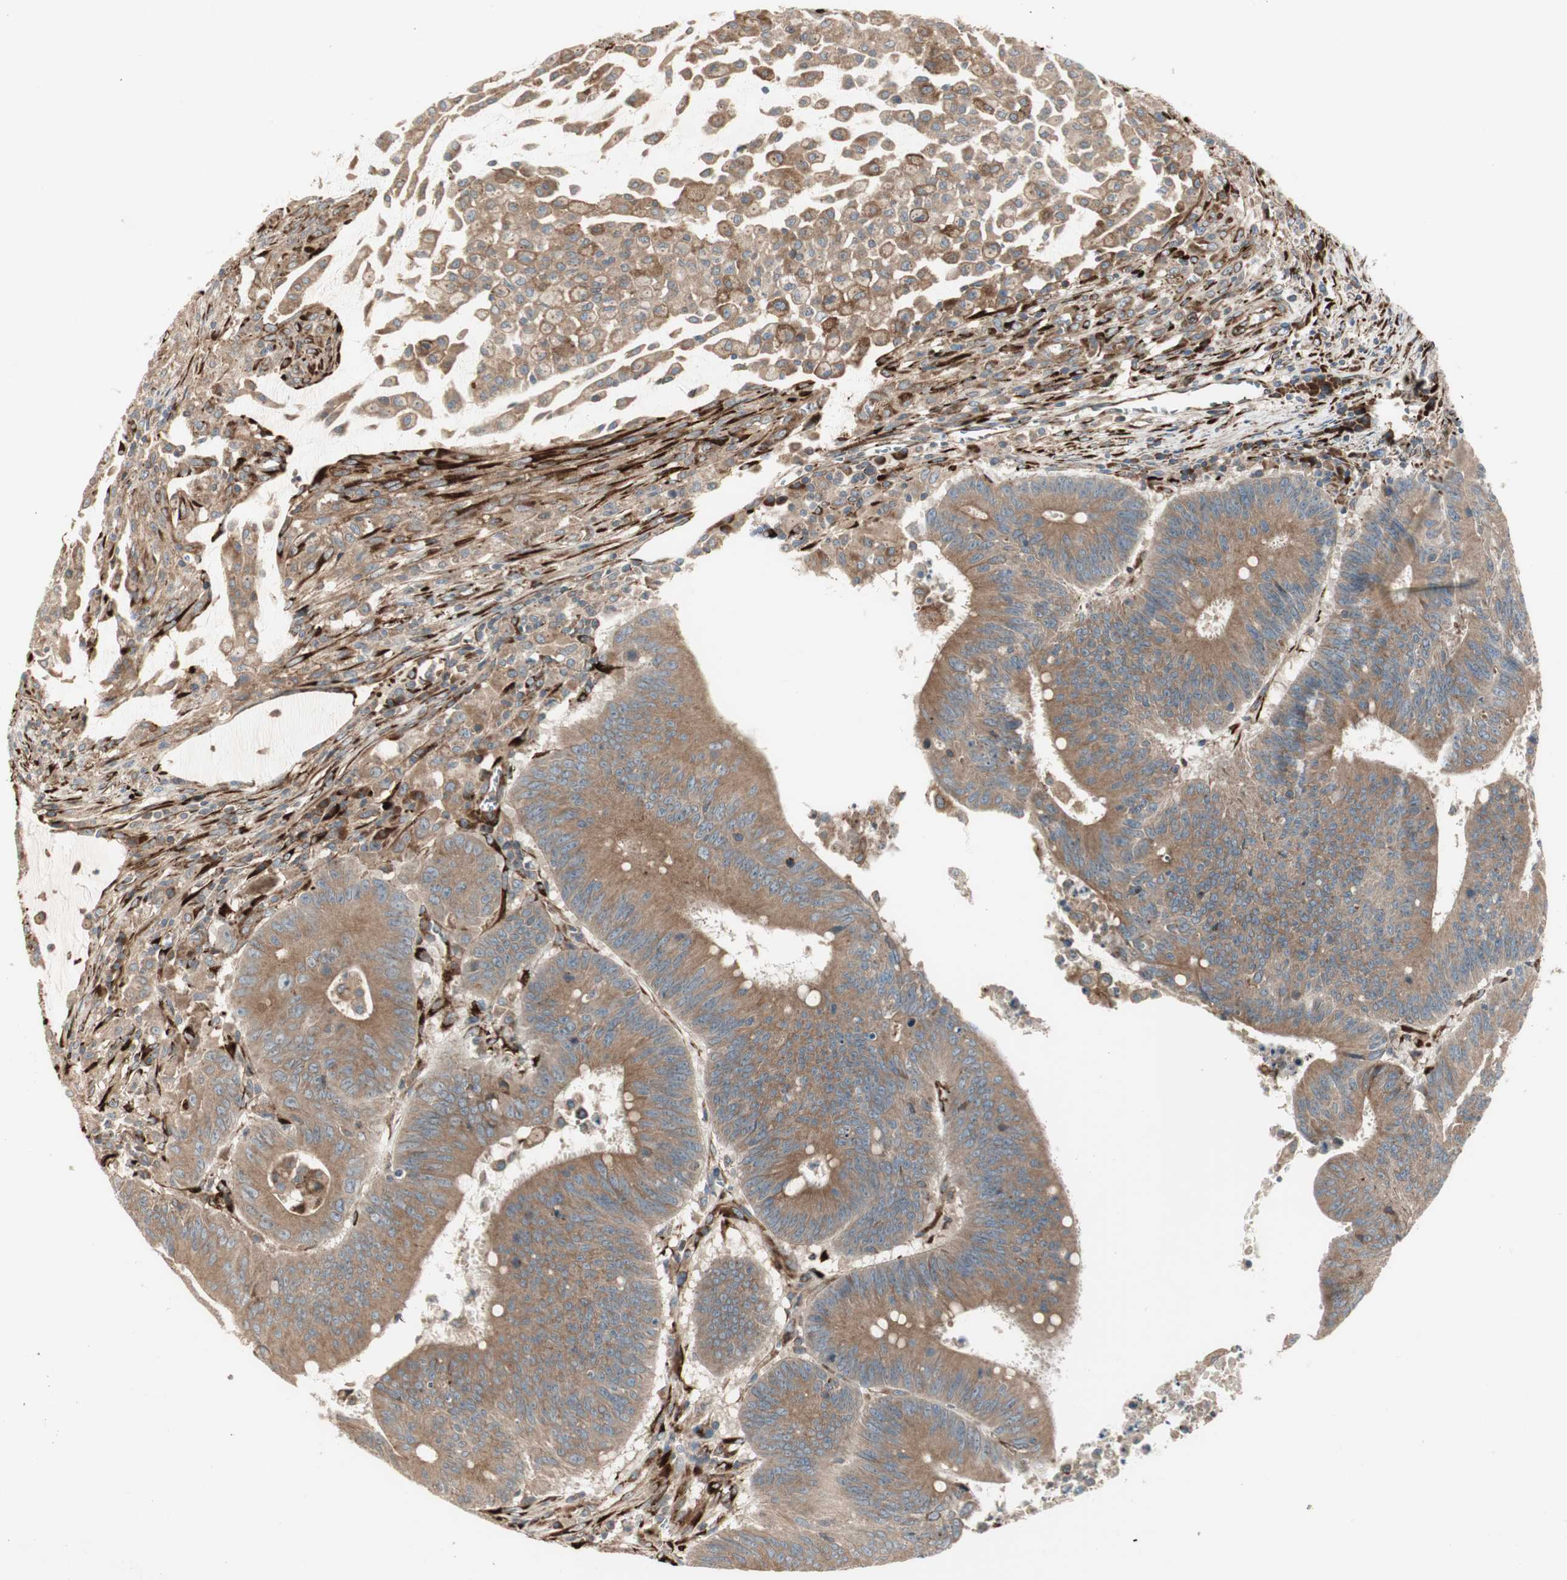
{"staining": {"intensity": "moderate", "quantity": ">75%", "location": "cytoplasmic/membranous"}, "tissue": "colorectal cancer", "cell_type": "Tumor cells", "image_type": "cancer", "snomed": [{"axis": "morphology", "description": "Adenocarcinoma, NOS"}, {"axis": "topography", "description": "Colon"}], "caption": "Tumor cells demonstrate moderate cytoplasmic/membranous positivity in about >75% of cells in adenocarcinoma (colorectal).", "gene": "PRKG1", "patient": {"sex": "male", "age": 45}}